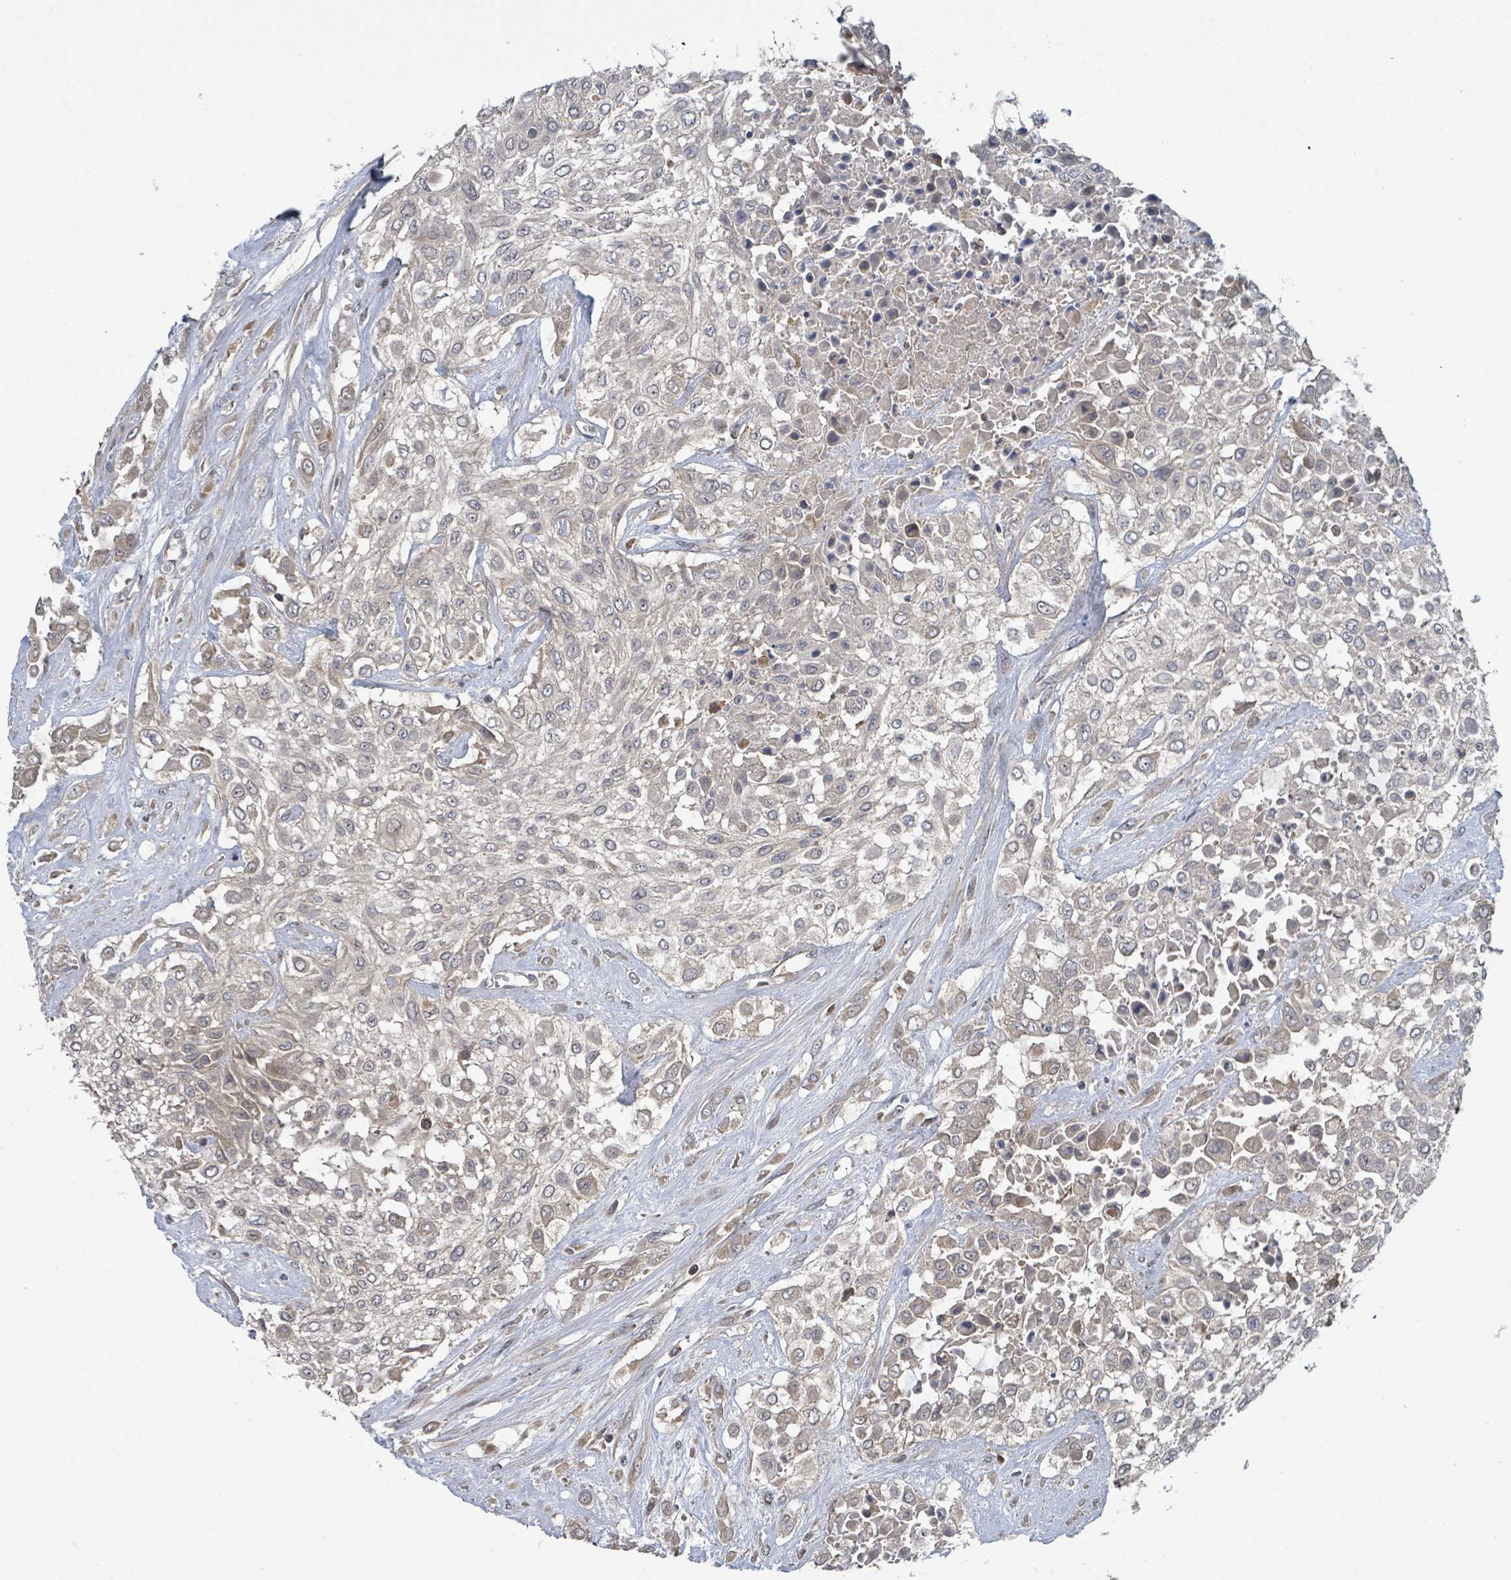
{"staining": {"intensity": "weak", "quantity": "25%-75%", "location": "cytoplasmic/membranous"}, "tissue": "urothelial cancer", "cell_type": "Tumor cells", "image_type": "cancer", "snomed": [{"axis": "morphology", "description": "Urothelial carcinoma, High grade"}, {"axis": "topography", "description": "Urinary bladder"}], "caption": "IHC micrograph of neoplastic tissue: human urothelial carcinoma (high-grade) stained using IHC shows low levels of weak protein expression localized specifically in the cytoplasmic/membranous of tumor cells, appearing as a cytoplasmic/membranous brown color.", "gene": "CCDC121", "patient": {"sex": "male", "age": 57}}